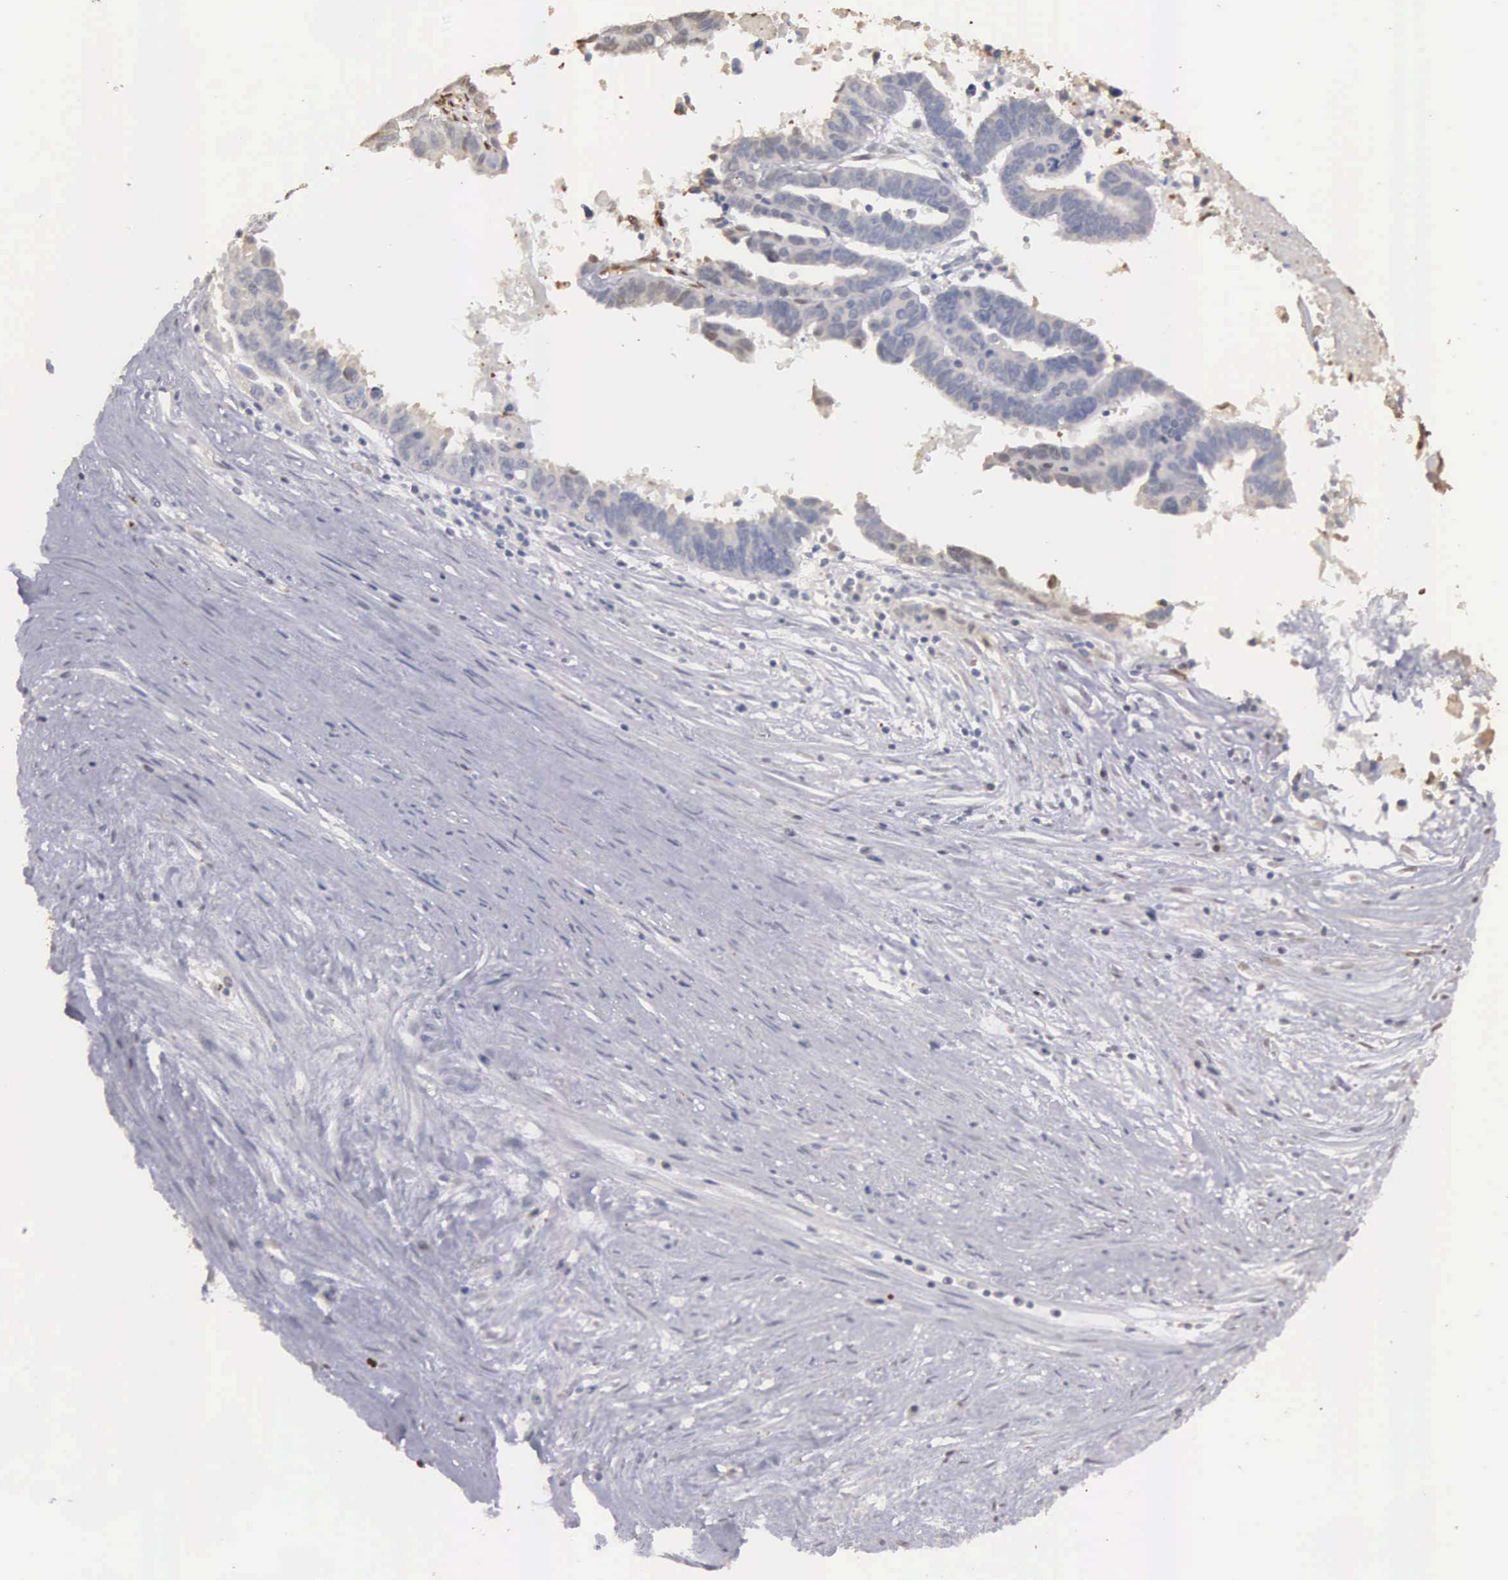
{"staining": {"intensity": "negative", "quantity": "none", "location": "none"}, "tissue": "ovarian cancer", "cell_type": "Tumor cells", "image_type": "cancer", "snomed": [{"axis": "morphology", "description": "Carcinoma, endometroid"}, {"axis": "morphology", "description": "Cystadenocarcinoma, serous, NOS"}, {"axis": "topography", "description": "Ovary"}], "caption": "Ovarian serous cystadenocarcinoma stained for a protein using IHC shows no positivity tumor cells.", "gene": "ENO3", "patient": {"sex": "female", "age": 45}}